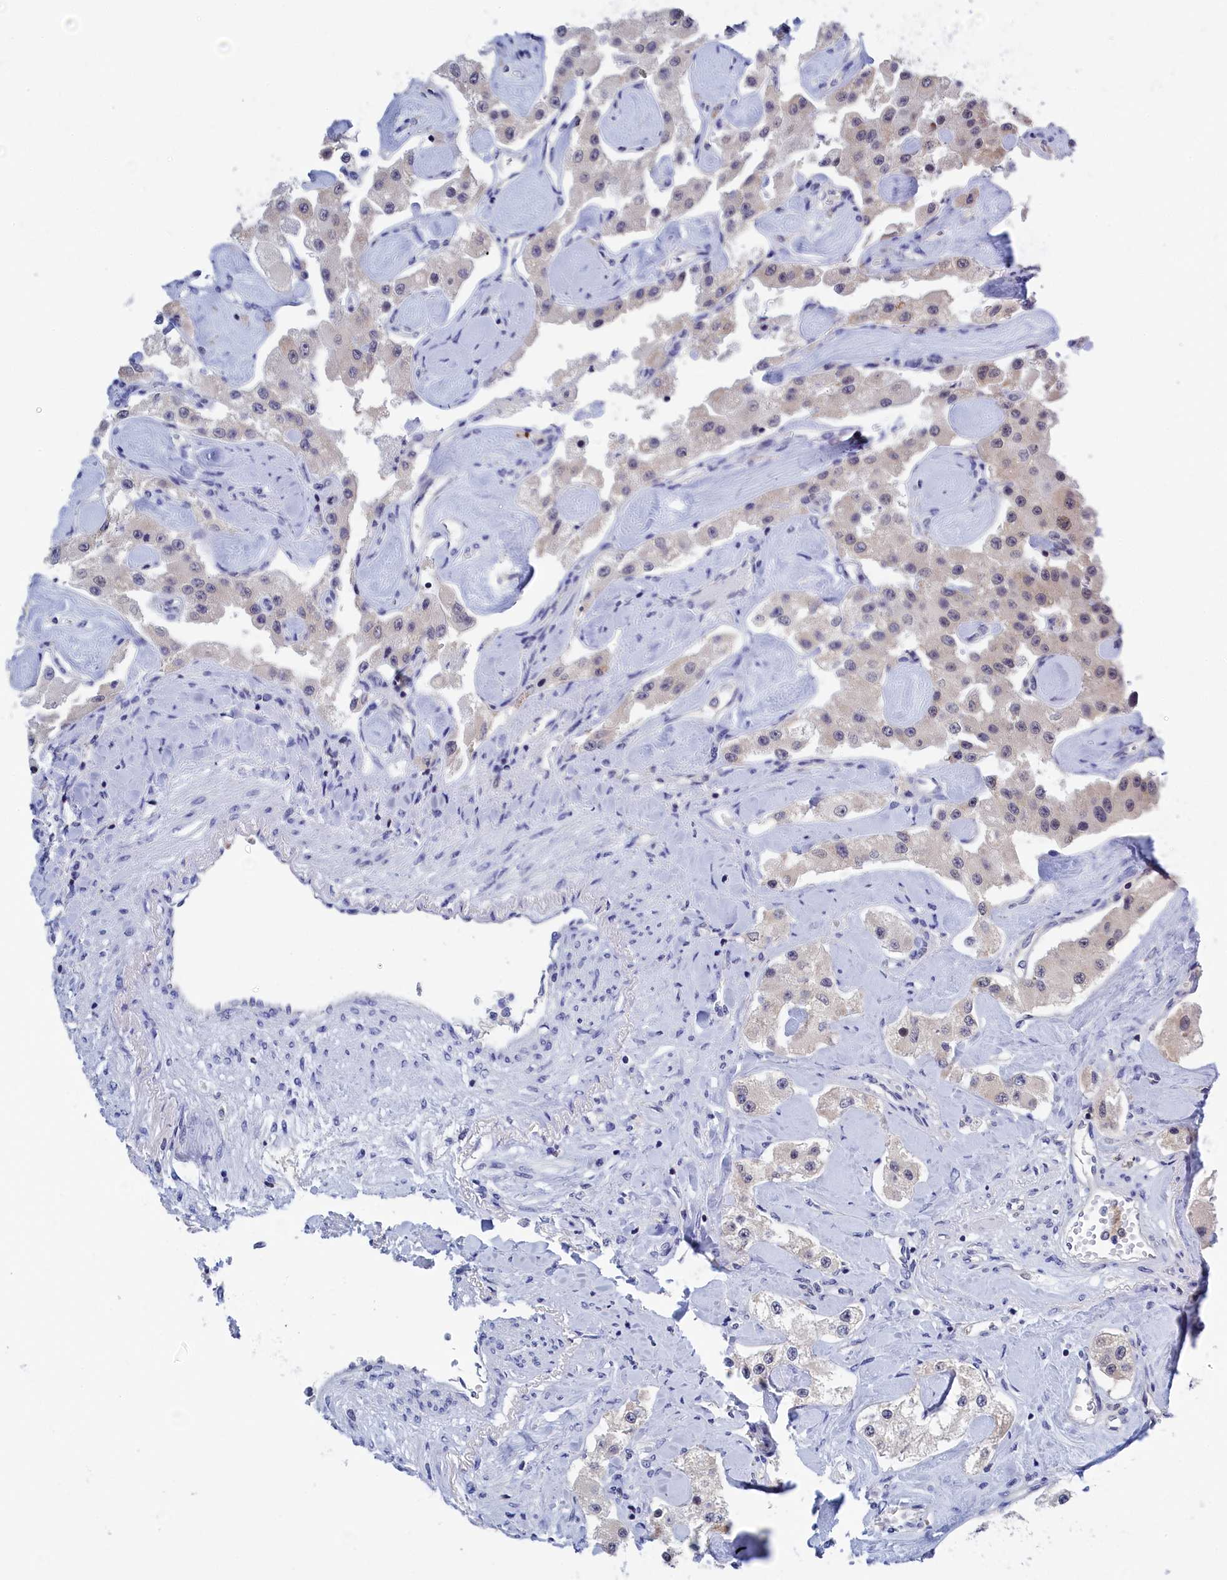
{"staining": {"intensity": "negative", "quantity": "none", "location": "none"}, "tissue": "carcinoid", "cell_type": "Tumor cells", "image_type": "cancer", "snomed": [{"axis": "morphology", "description": "Carcinoid, malignant, NOS"}, {"axis": "topography", "description": "Pancreas"}], "caption": "DAB immunohistochemical staining of carcinoid reveals no significant expression in tumor cells. (Brightfield microscopy of DAB (3,3'-diaminobenzidine) IHC at high magnification).", "gene": "PGP", "patient": {"sex": "male", "age": 41}}